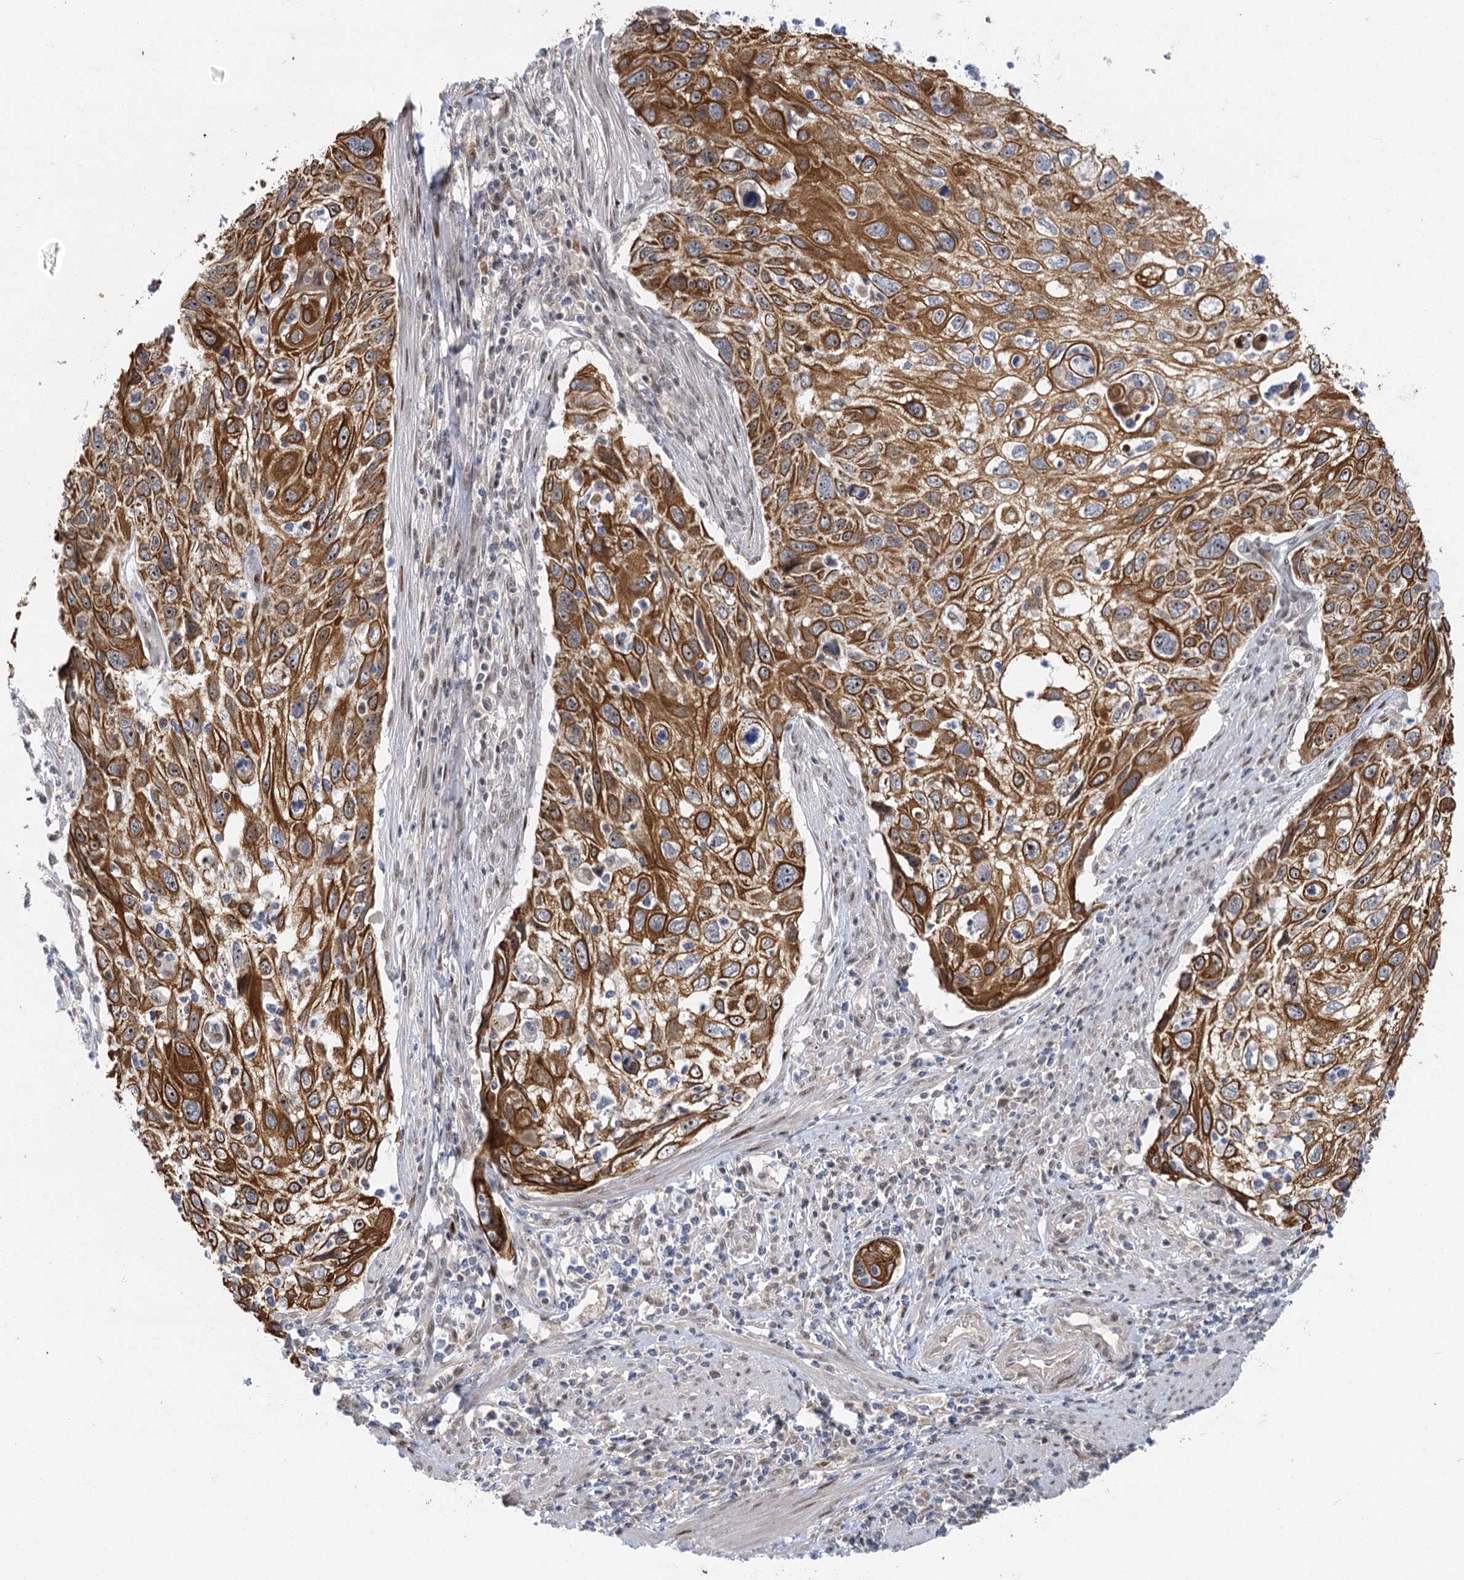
{"staining": {"intensity": "strong", "quantity": ">75%", "location": "cytoplasmic/membranous"}, "tissue": "cervical cancer", "cell_type": "Tumor cells", "image_type": "cancer", "snomed": [{"axis": "morphology", "description": "Squamous cell carcinoma, NOS"}, {"axis": "topography", "description": "Cervix"}], "caption": "Human cervical cancer (squamous cell carcinoma) stained for a protein (brown) exhibits strong cytoplasmic/membranous positive expression in about >75% of tumor cells.", "gene": "IL11RA", "patient": {"sex": "female", "age": 70}}